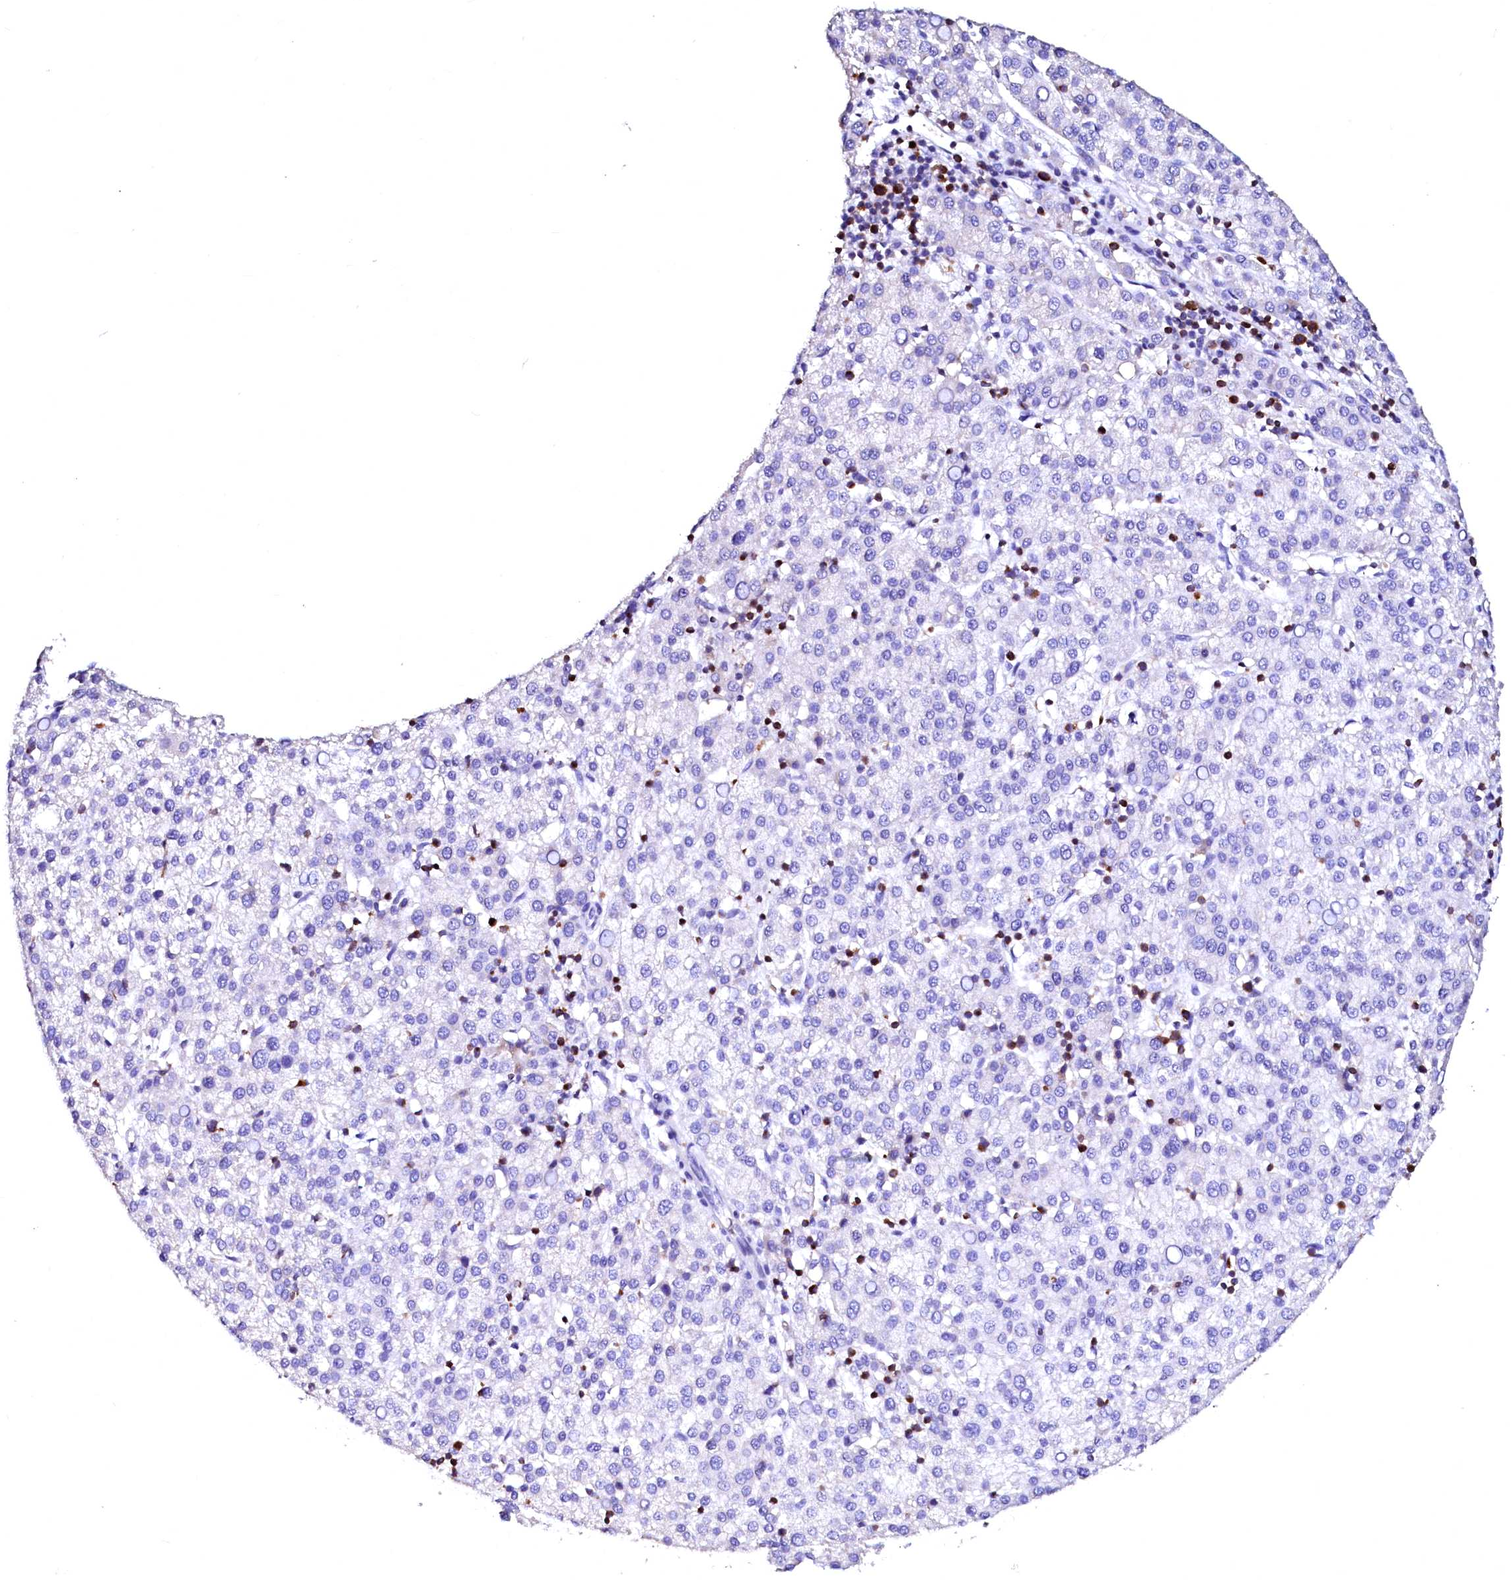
{"staining": {"intensity": "negative", "quantity": "none", "location": "none"}, "tissue": "liver cancer", "cell_type": "Tumor cells", "image_type": "cancer", "snomed": [{"axis": "morphology", "description": "Carcinoma, Hepatocellular, NOS"}, {"axis": "topography", "description": "Liver"}], "caption": "High power microscopy histopathology image of an immunohistochemistry image of liver cancer (hepatocellular carcinoma), revealing no significant expression in tumor cells.", "gene": "RAB27A", "patient": {"sex": "female", "age": 58}}